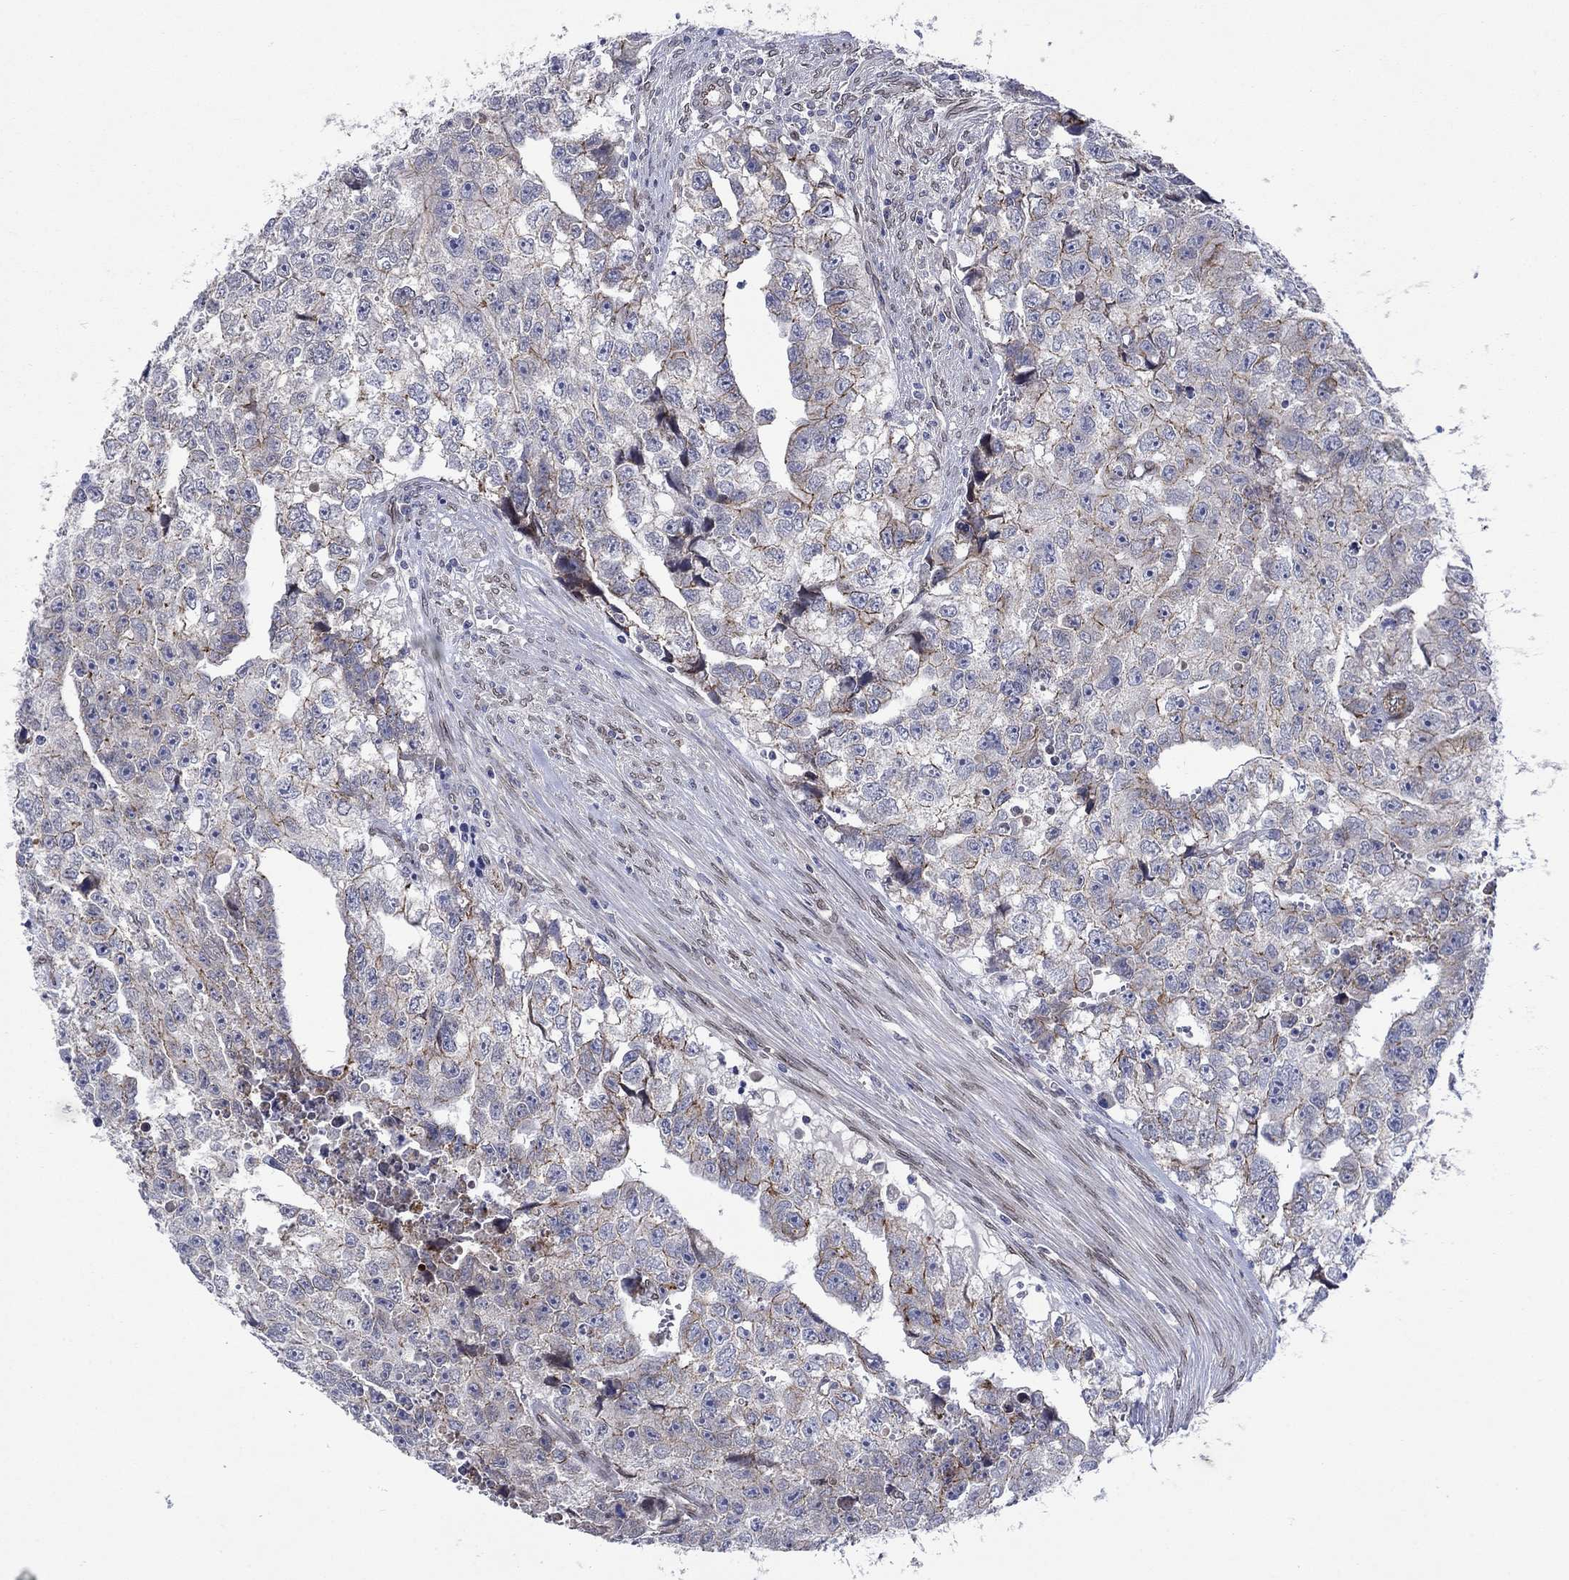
{"staining": {"intensity": "moderate", "quantity": "<25%", "location": "cytoplasmic/membranous"}, "tissue": "testis cancer", "cell_type": "Tumor cells", "image_type": "cancer", "snomed": [{"axis": "morphology", "description": "Carcinoma, Embryonal, NOS"}, {"axis": "morphology", "description": "Teratoma, malignant, NOS"}, {"axis": "topography", "description": "Testis"}], "caption": "Testis embryonal carcinoma tissue exhibits moderate cytoplasmic/membranous positivity in about <25% of tumor cells, visualized by immunohistochemistry. (Brightfield microscopy of DAB IHC at high magnification).", "gene": "EMC9", "patient": {"sex": "male", "age": 44}}